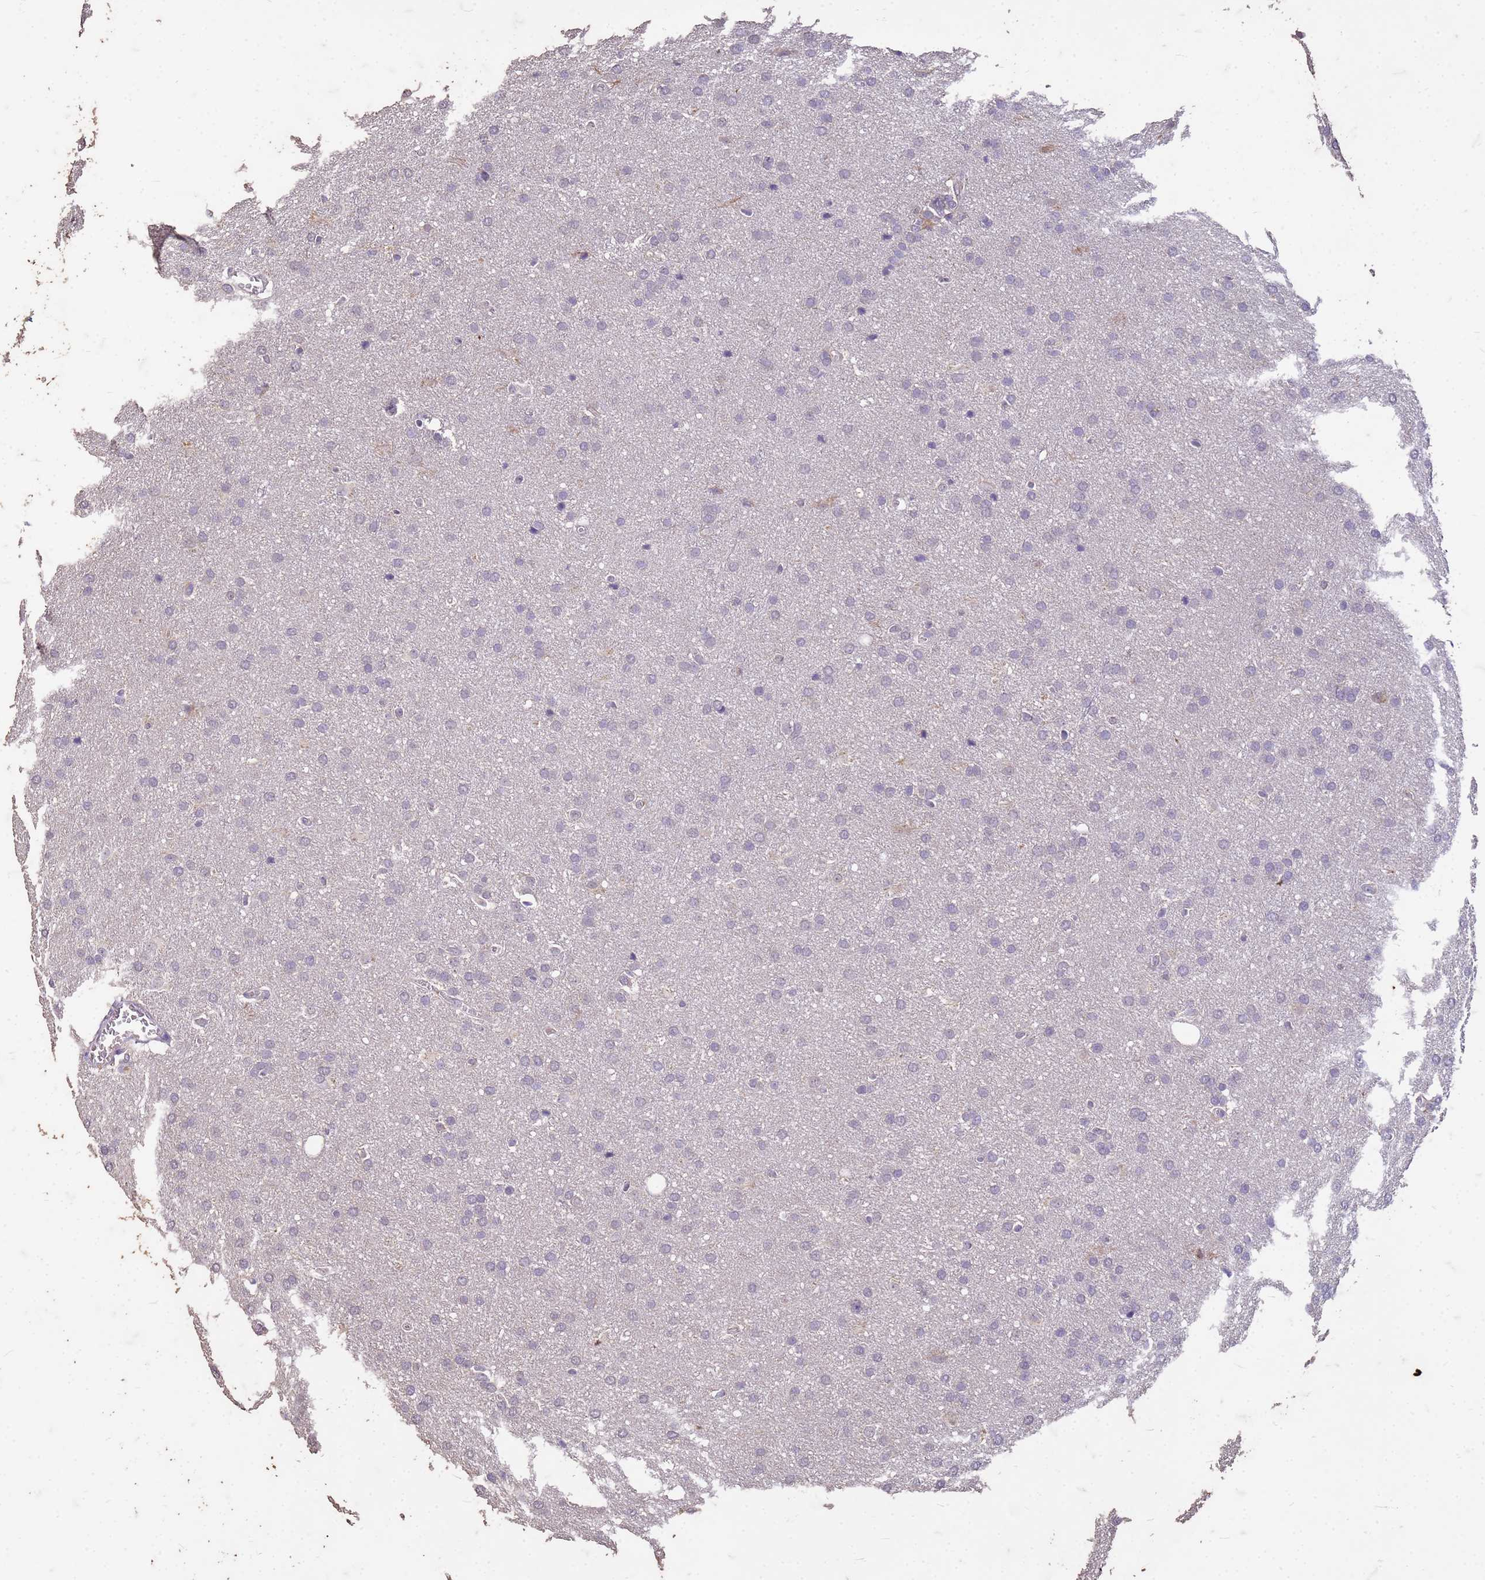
{"staining": {"intensity": "negative", "quantity": "none", "location": "none"}, "tissue": "glioma", "cell_type": "Tumor cells", "image_type": "cancer", "snomed": [{"axis": "morphology", "description": "Glioma, malignant, Low grade"}, {"axis": "topography", "description": "Brain"}], "caption": "Glioma stained for a protein using IHC displays no positivity tumor cells.", "gene": "FAM184B", "patient": {"sex": "female", "age": 32}}